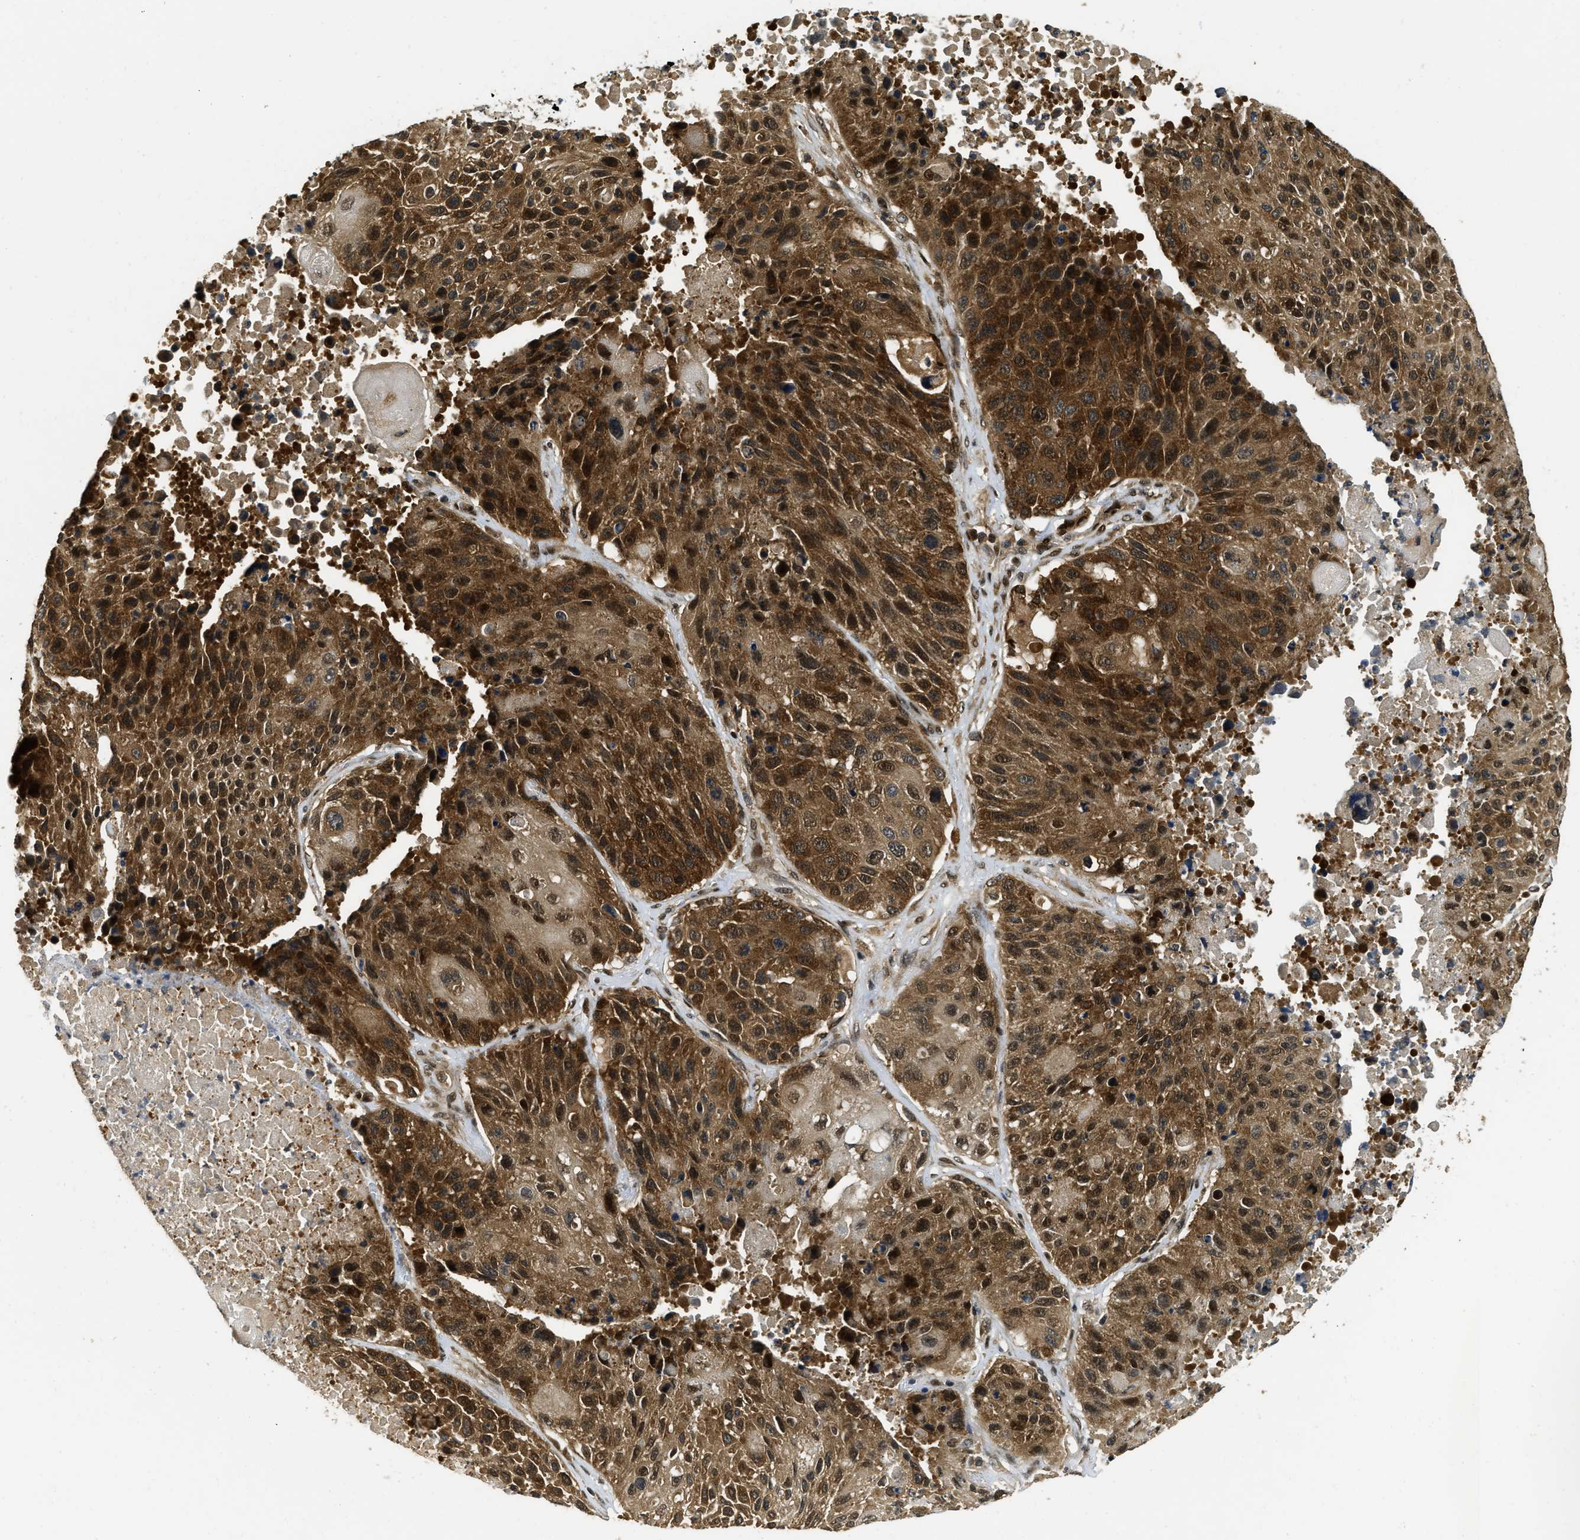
{"staining": {"intensity": "strong", "quantity": ">75%", "location": "cytoplasmic/membranous"}, "tissue": "lung cancer", "cell_type": "Tumor cells", "image_type": "cancer", "snomed": [{"axis": "morphology", "description": "Squamous cell carcinoma, NOS"}, {"axis": "topography", "description": "Lung"}], "caption": "Strong cytoplasmic/membranous protein expression is present in approximately >75% of tumor cells in lung cancer. Using DAB (3,3'-diaminobenzidine) (brown) and hematoxylin (blue) stains, captured at high magnification using brightfield microscopy.", "gene": "ADSL", "patient": {"sex": "male", "age": 61}}